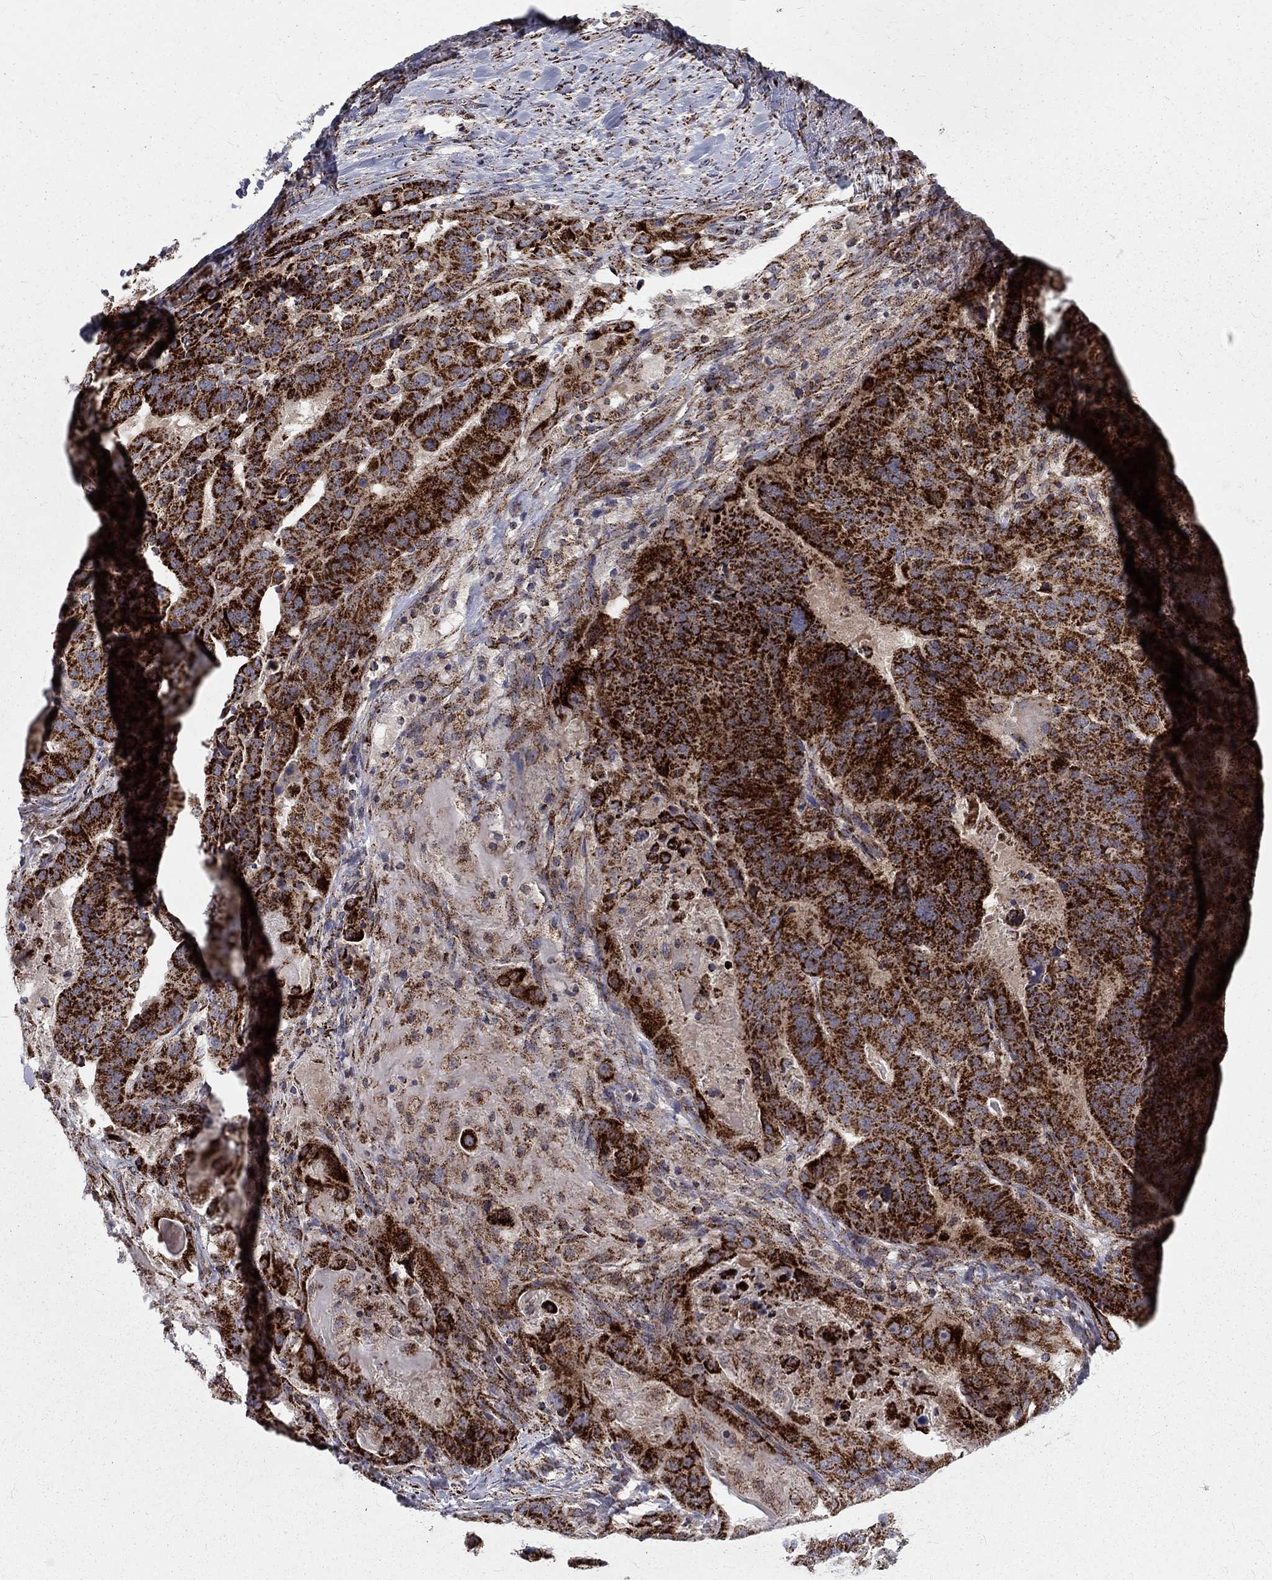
{"staining": {"intensity": "strong", "quantity": ">75%", "location": "cytoplasmic/membranous"}, "tissue": "stomach cancer", "cell_type": "Tumor cells", "image_type": "cancer", "snomed": [{"axis": "morphology", "description": "Adenocarcinoma, NOS"}, {"axis": "topography", "description": "Stomach"}], "caption": "Brown immunohistochemical staining in human adenocarcinoma (stomach) exhibits strong cytoplasmic/membranous positivity in approximately >75% of tumor cells.", "gene": "ALDH1B1", "patient": {"sex": "male", "age": 48}}